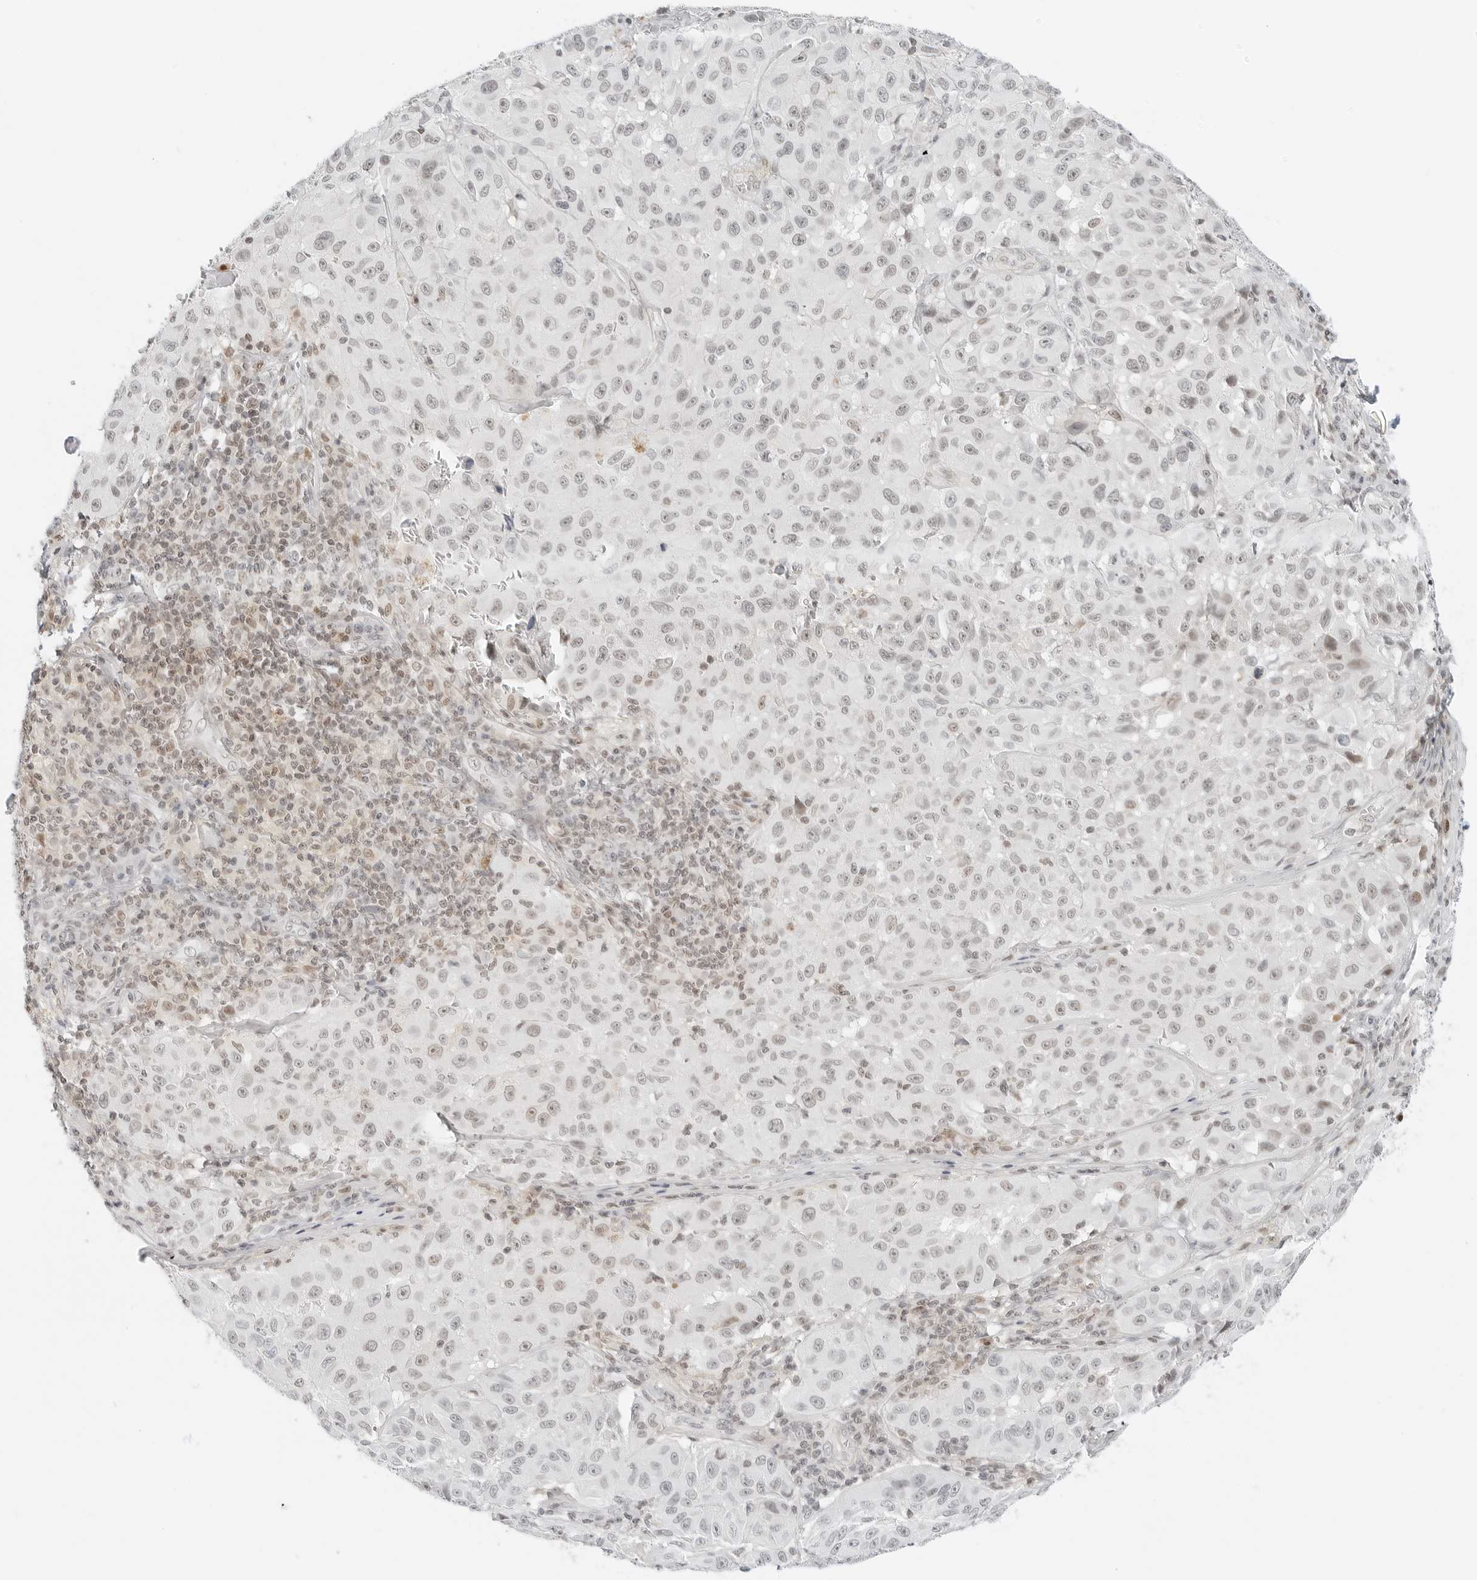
{"staining": {"intensity": "strong", "quantity": "<25%", "location": "nuclear"}, "tissue": "melanoma", "cell_type": "Tumor cells", "image_type": "cancer", "snomed": [{"axis": "morphology", "description": "Malignant melanoma, NOS"}, {"axis": "topography", "description": "Skin"}], "caption": "Malignant melanoma stained with a protein marker demonstrates strong staining in tumor cells.", "gene": "CRTC2", "patient": {"sex": "male", "age": 66}}